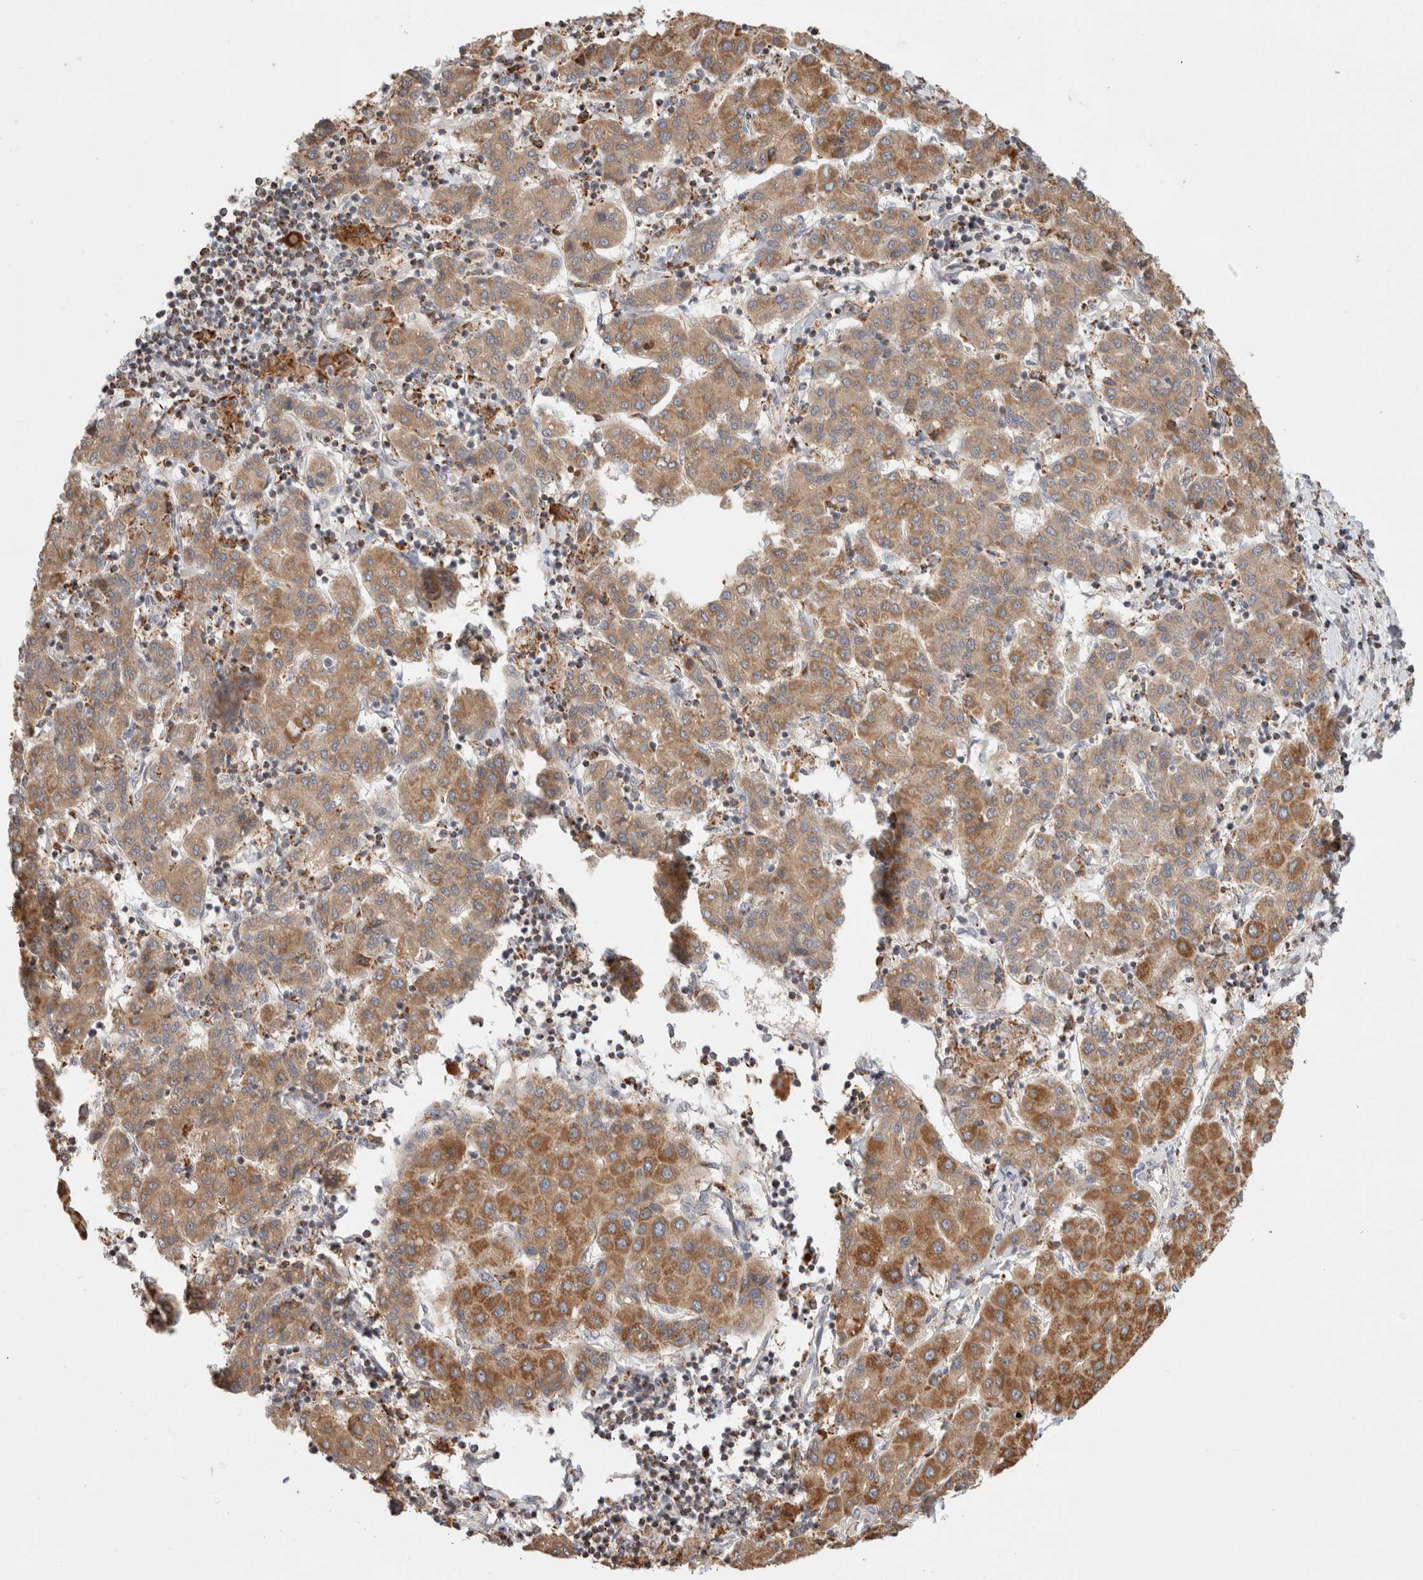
{"staining": {"intensity": "moderate", "quantity": ">75%", "location": "cytoplasmic/membranous"}, "tissue": "liver cancer", "cell_type": "Tumor cells", "image_type": "cancer", "snomed": [{"axis": "morphology", "description": "Carcinoma, Hepatocellular, NOS"}, {"axis": "topography", "description": "Liver"}], "caption": "Protein analysis of liver cancer tissue shows moderate cytoplasmic/membranous staining in about >75% of tumor cells.", "gene": "HROB", "patient": {"sex": "male", "age": 65}}